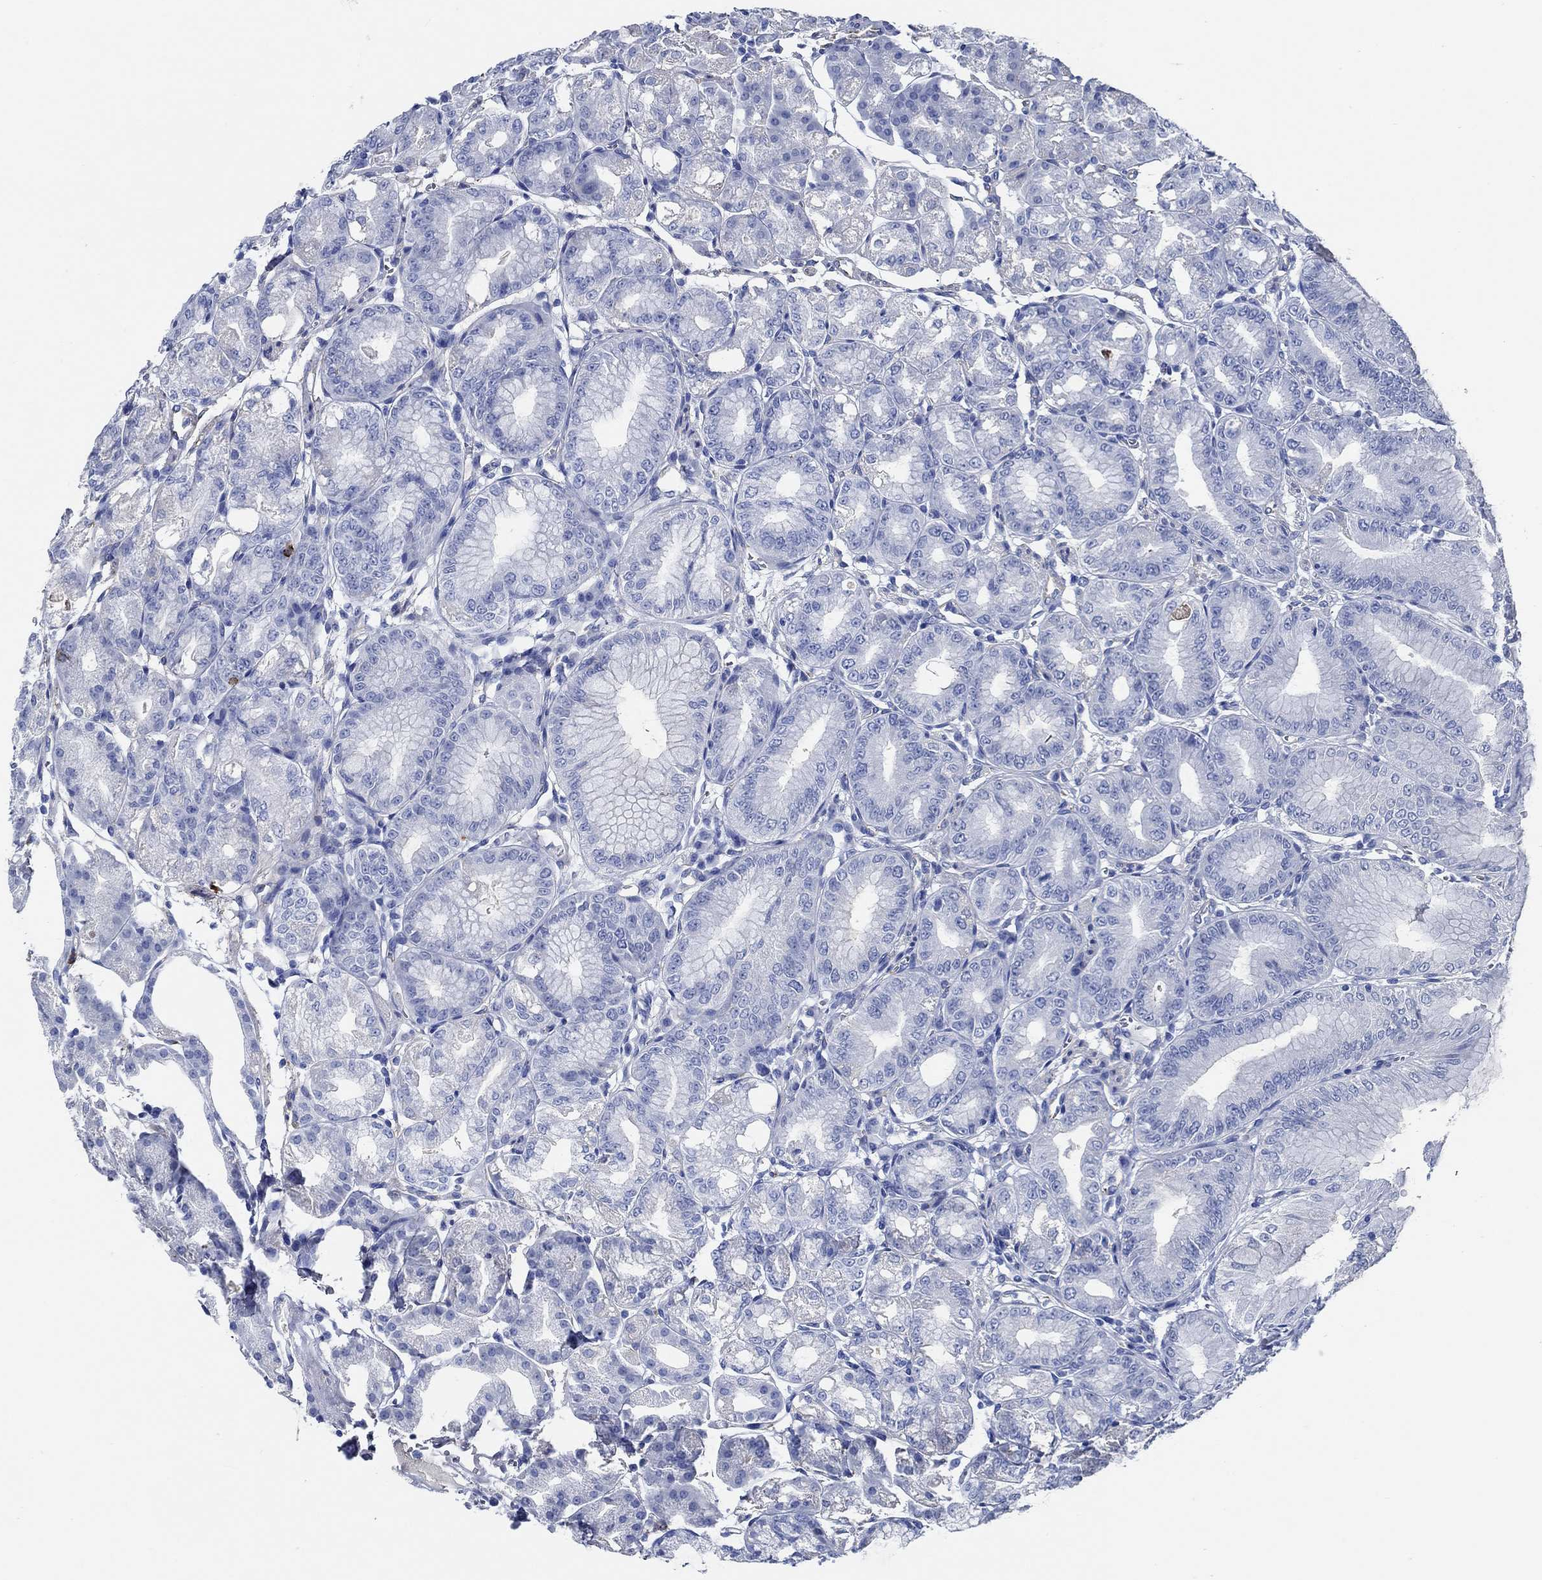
{"staining": {"intensity": "strong", "quantity": "<25%", "location": "cytoplasmic/membranous"}, "tissue": "stomach", "cell_type": "Glandular cells", "image_type": "normal", "snomed": [{"axis": "morphology", "description": "Normal tissue, NOS"}, {"axis": "topography", "description": "Stomach"}], "caption": "Strong cytoplasmic/membranous protein expression is seen in approximately <25% of glandular cells in stomach.", "gene": "HECW2", "patient": {"sex": "male", "age": 71}}